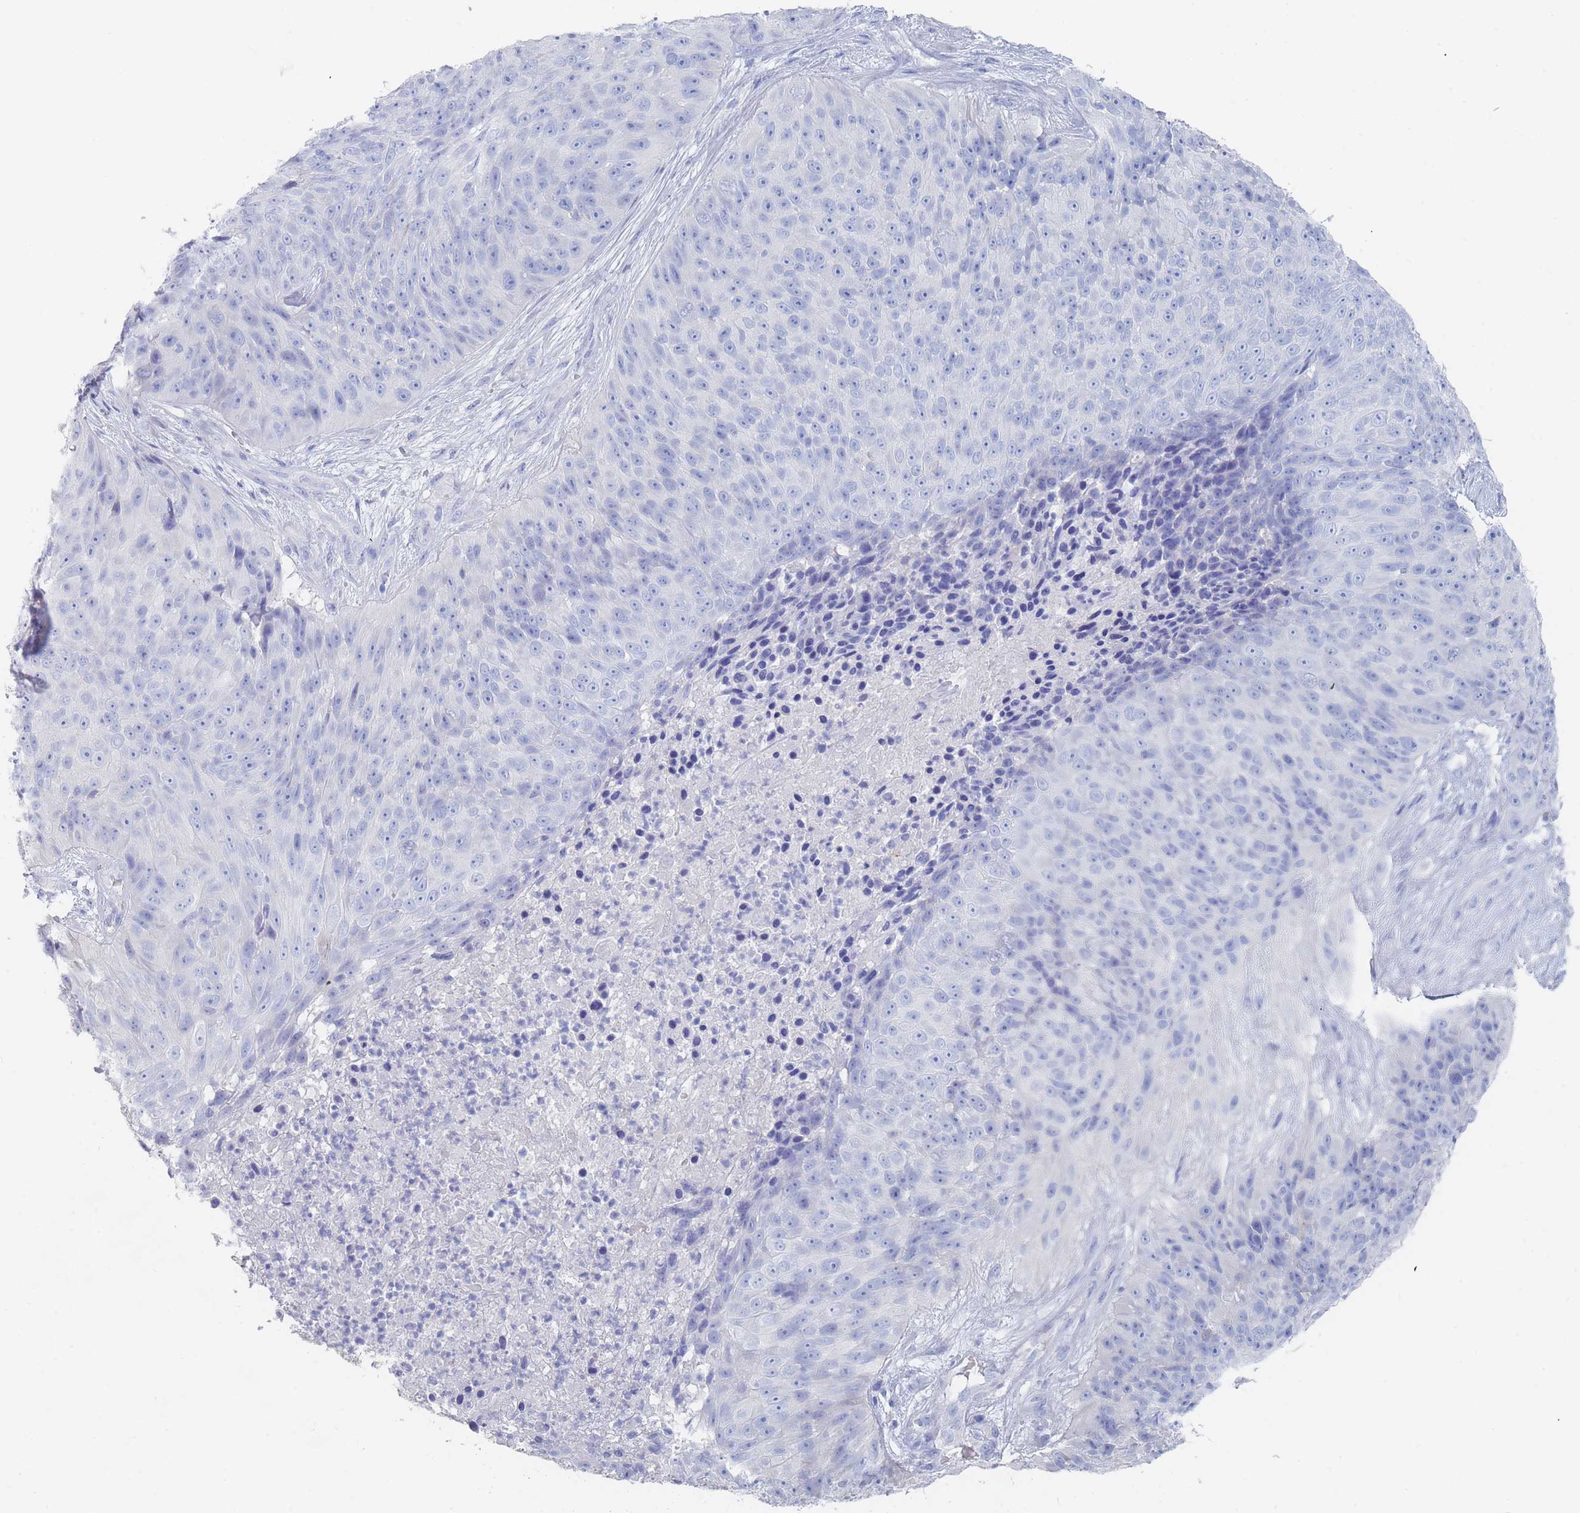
{"staining": {"intensity": "negative", "quantity": "none", "location": "none"}, "tissue": "skin cancer", "cell_type": "Tumor cells", "image_type": "cancer", "snomed": [{"axis": "morphology", "description": "Squamous cell carcinoma, NOS"}, {"axis": "topography", "description": "Skin"}], "caption": "This histopathology image is of squamous cell carcinoma (skin) stained with immunohistochemistry (IHC) to label a protein in brown with the nuclei are counter-stained blue. There is no positivity in tumor cells.", "gene": "SLC25A35", "patient": {"sex": "female", "age": 87}}